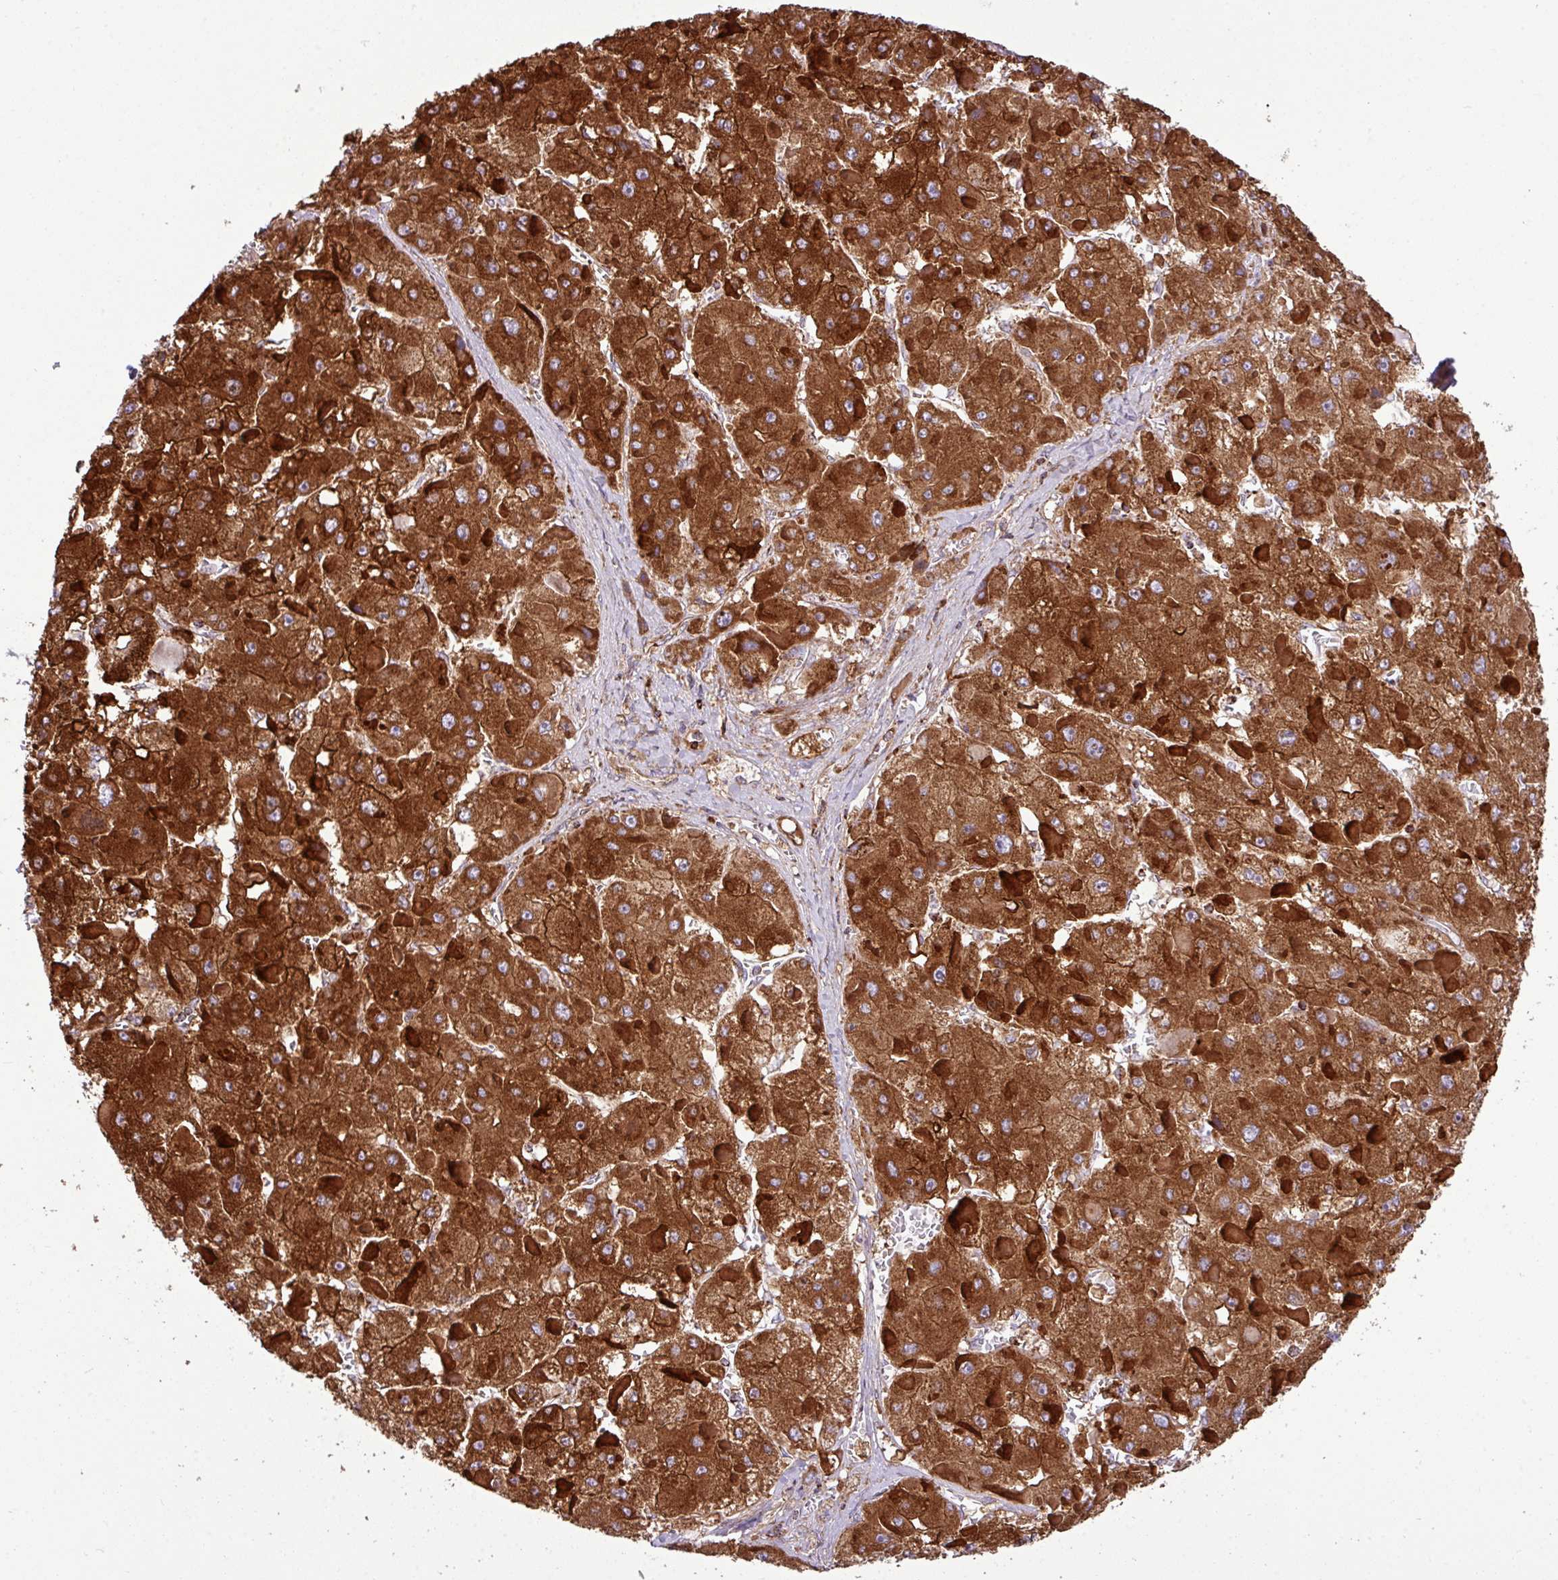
{"staining": {"intensity": "strong", "quantity": ">75%", "location": "cytoplasmic/membranous"}, "tissue": "liver cancer", "cell_type": "Tumor cells", "image_type": "cancer", "snomed": [{"axis": "morphology", "description": "Carcinoma, Hepatocellular, NOS"}, {"axis": "topography", "description": "Liver"}], "caption": "Human liver hepatocellular carcinoma stained with a brown dye demonstrates strong cytoplasmic/membranous positive expression in about >75% of tumor cells.", "gene": "ZNF569", "patient": {"sex": "female", "age": 73}}